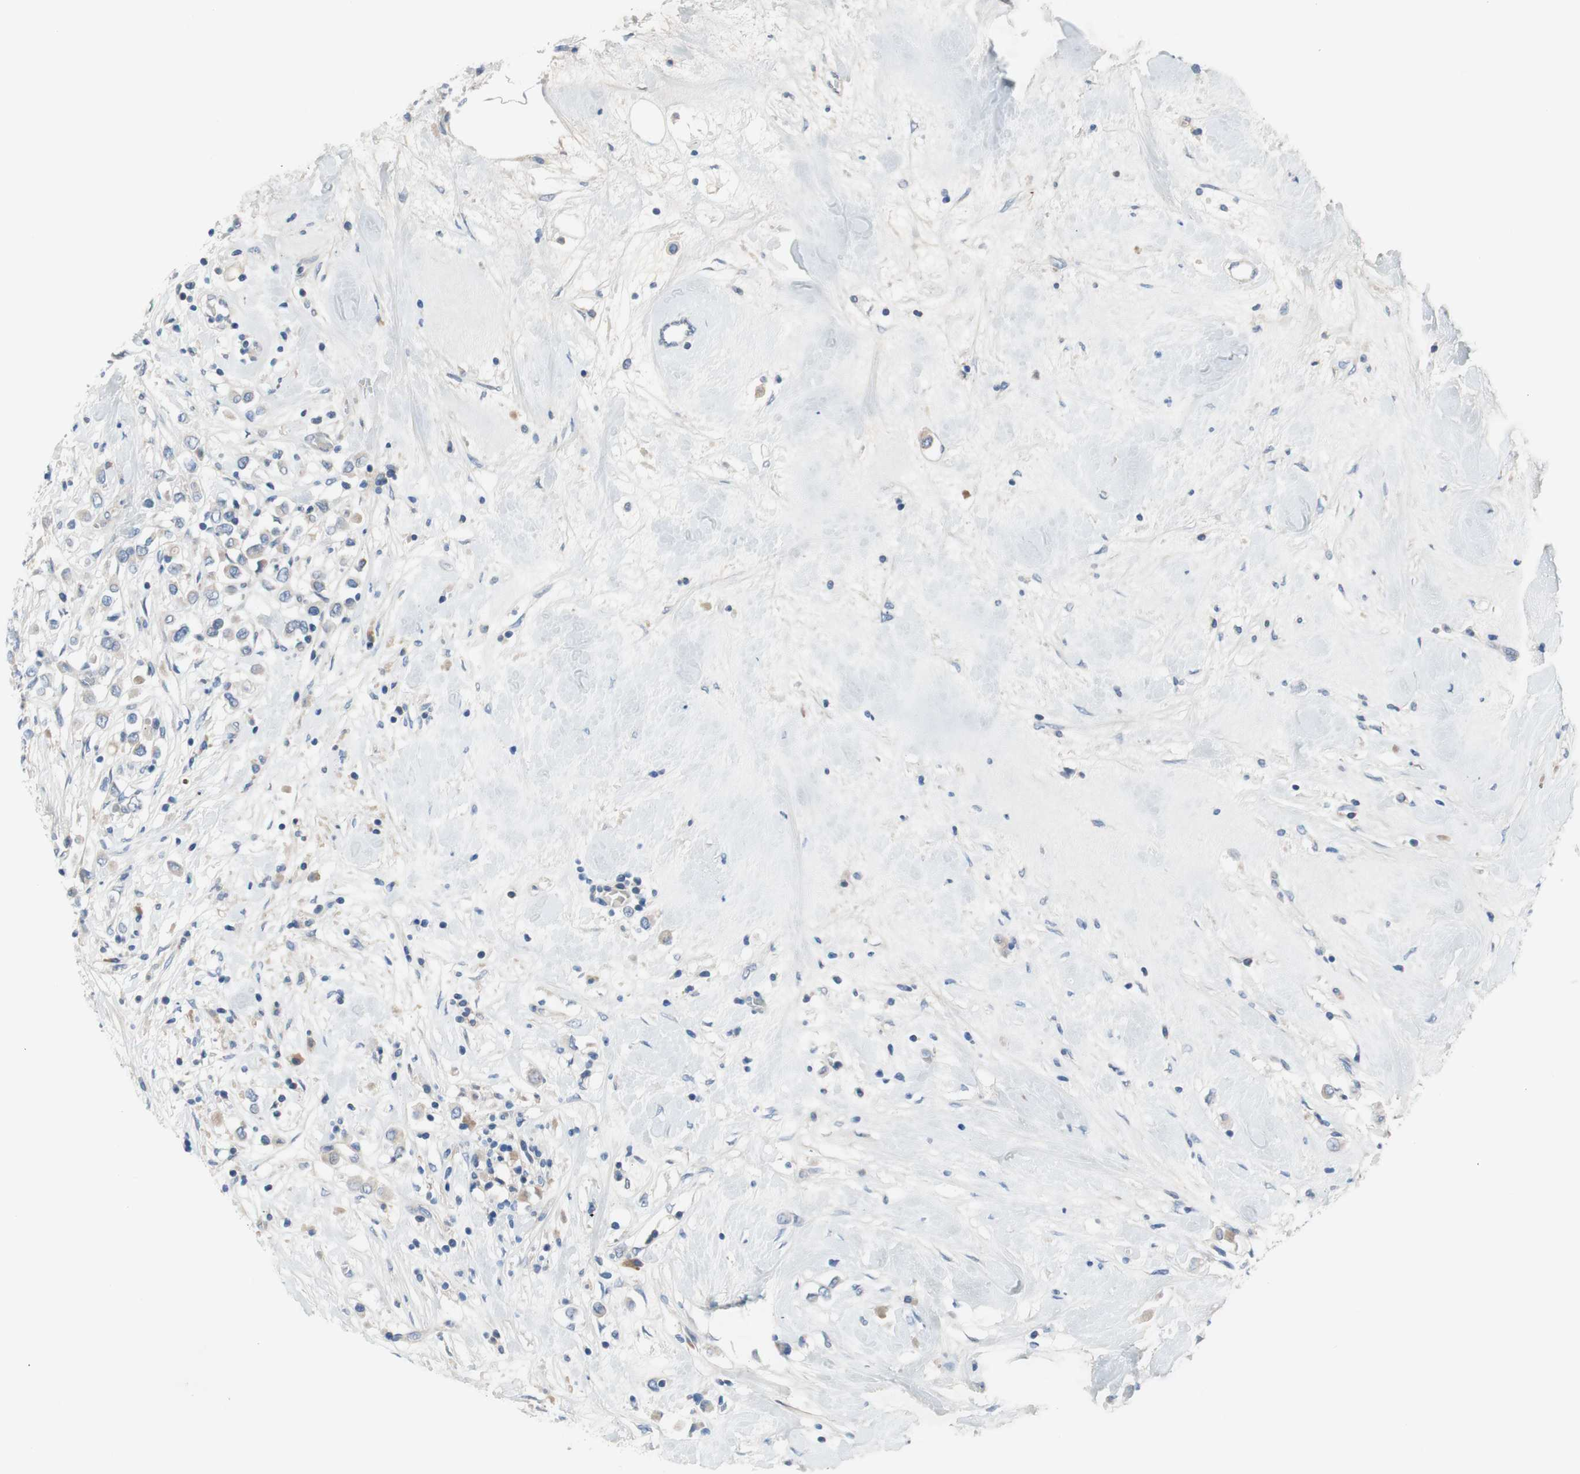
{"staining": {"intensity": "weak", "quantity": "25%-75%", "location": "cytoplasmic/membranous"}, "tissue": "breast cancer", "cell_type": "Tumor cells", "image_type": "cancer", "snomed": [{"axis": "morphology", "description": "Duct carcinoma"}, {"axis": "topography", "description": "Breast"}], "caption": "Immunohistochemistry (IHC) micrograph of neoplastic tissue: infiltrating ductal carcinoma (breast) stained using immunohistochemistry demonstrates low levels of weak protein expression localized specifically in the cytoplasmic/membranous of tumor cells, appearing as a cytoplasmic/membranous brown color.", "gene": "FDFT1", "patient": {"sex": "female", "age": 61}}